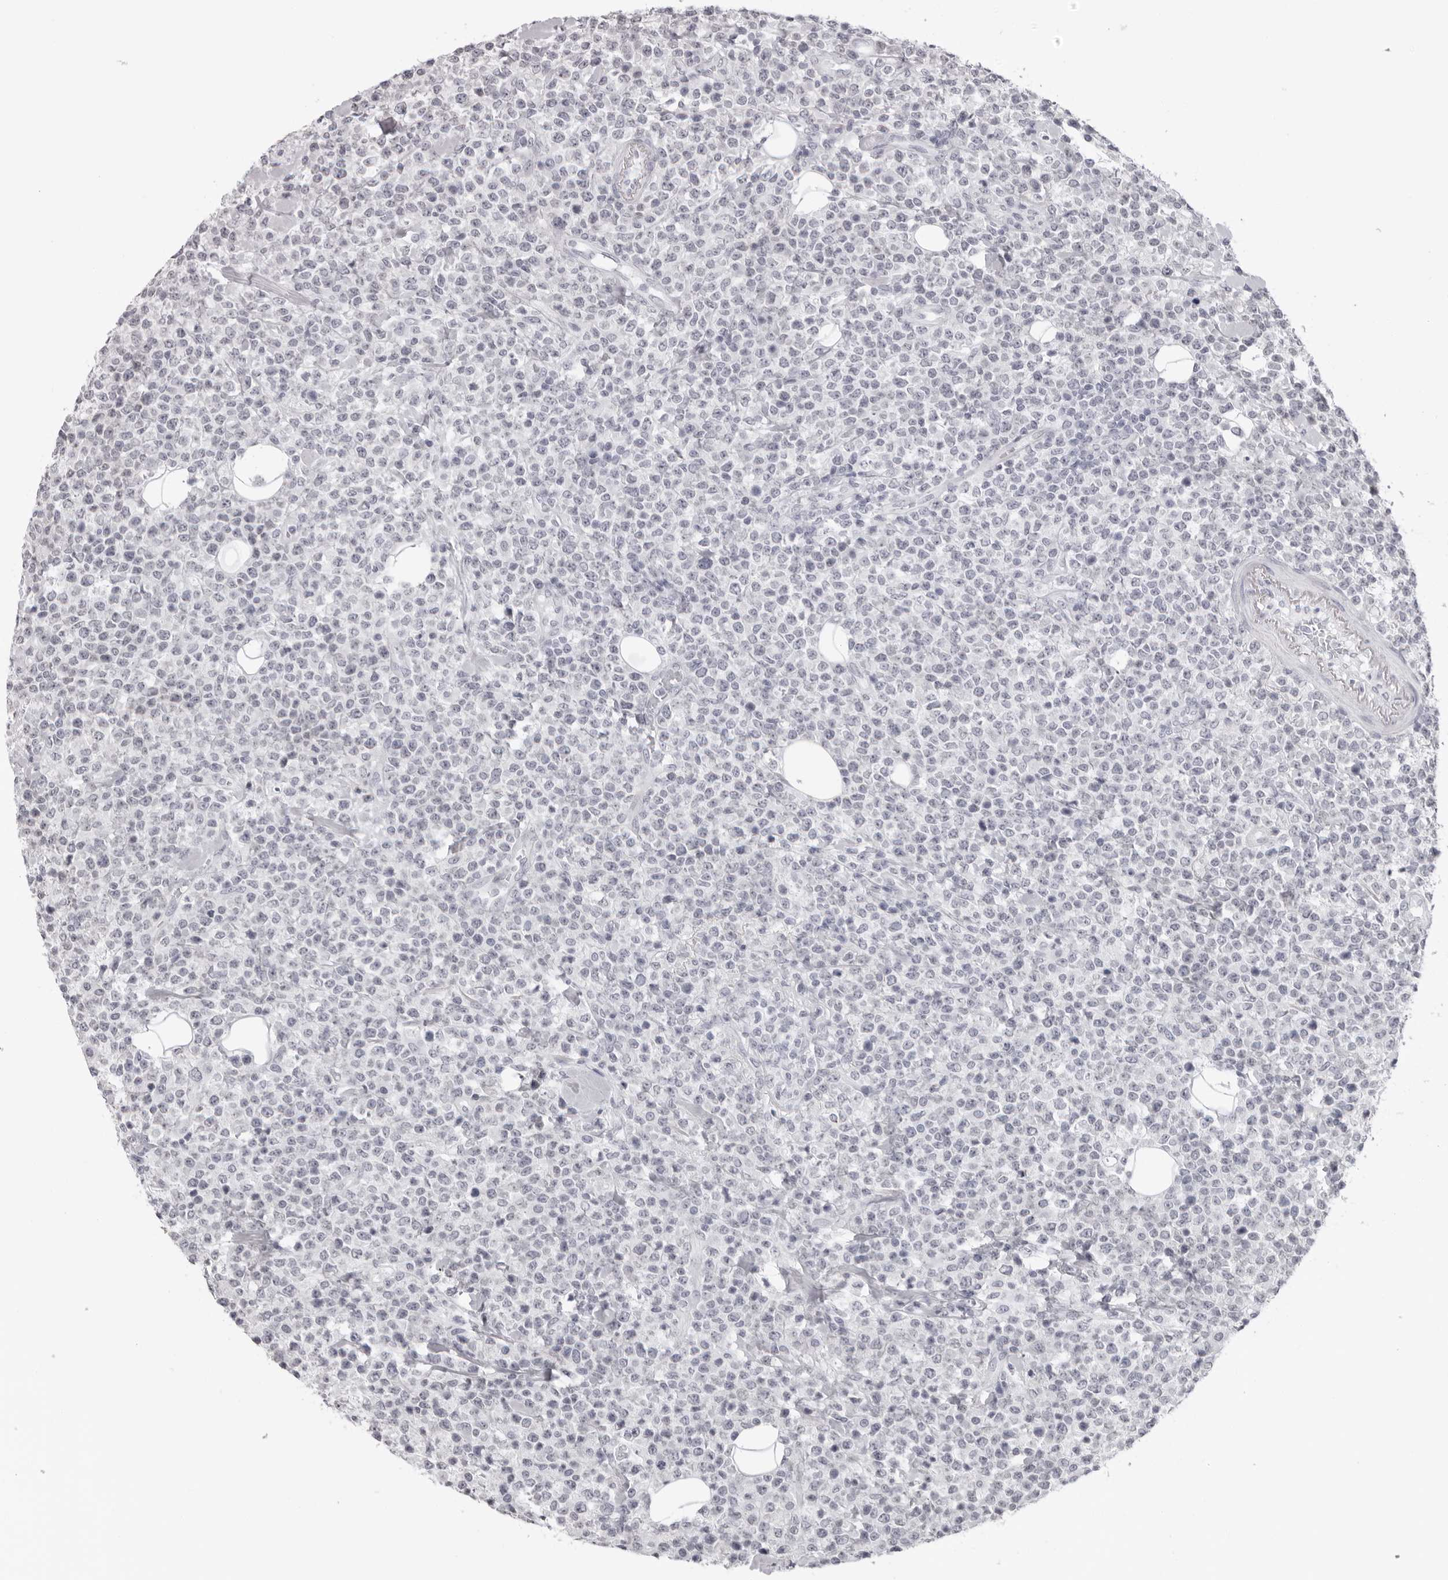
{"staining": {"intensity": "negative", "quantity": "none", "location": "none"}, "tissue": "lymphoma", "cell_type": "Tumor cells", "image_type": "cancer", "snomed": [{"axis": "morphology", "description": "Malignant lymphoma, non-Hodgkin's type, High grade"}, {"axis": "topography", "description": "Colon"}], "caption": "Lymphoma was stained to show a protein in brown. There is no significant expression in tumor cells.", "gene": "DNALI1", "patient": {"sex": "female", "age": 53}}